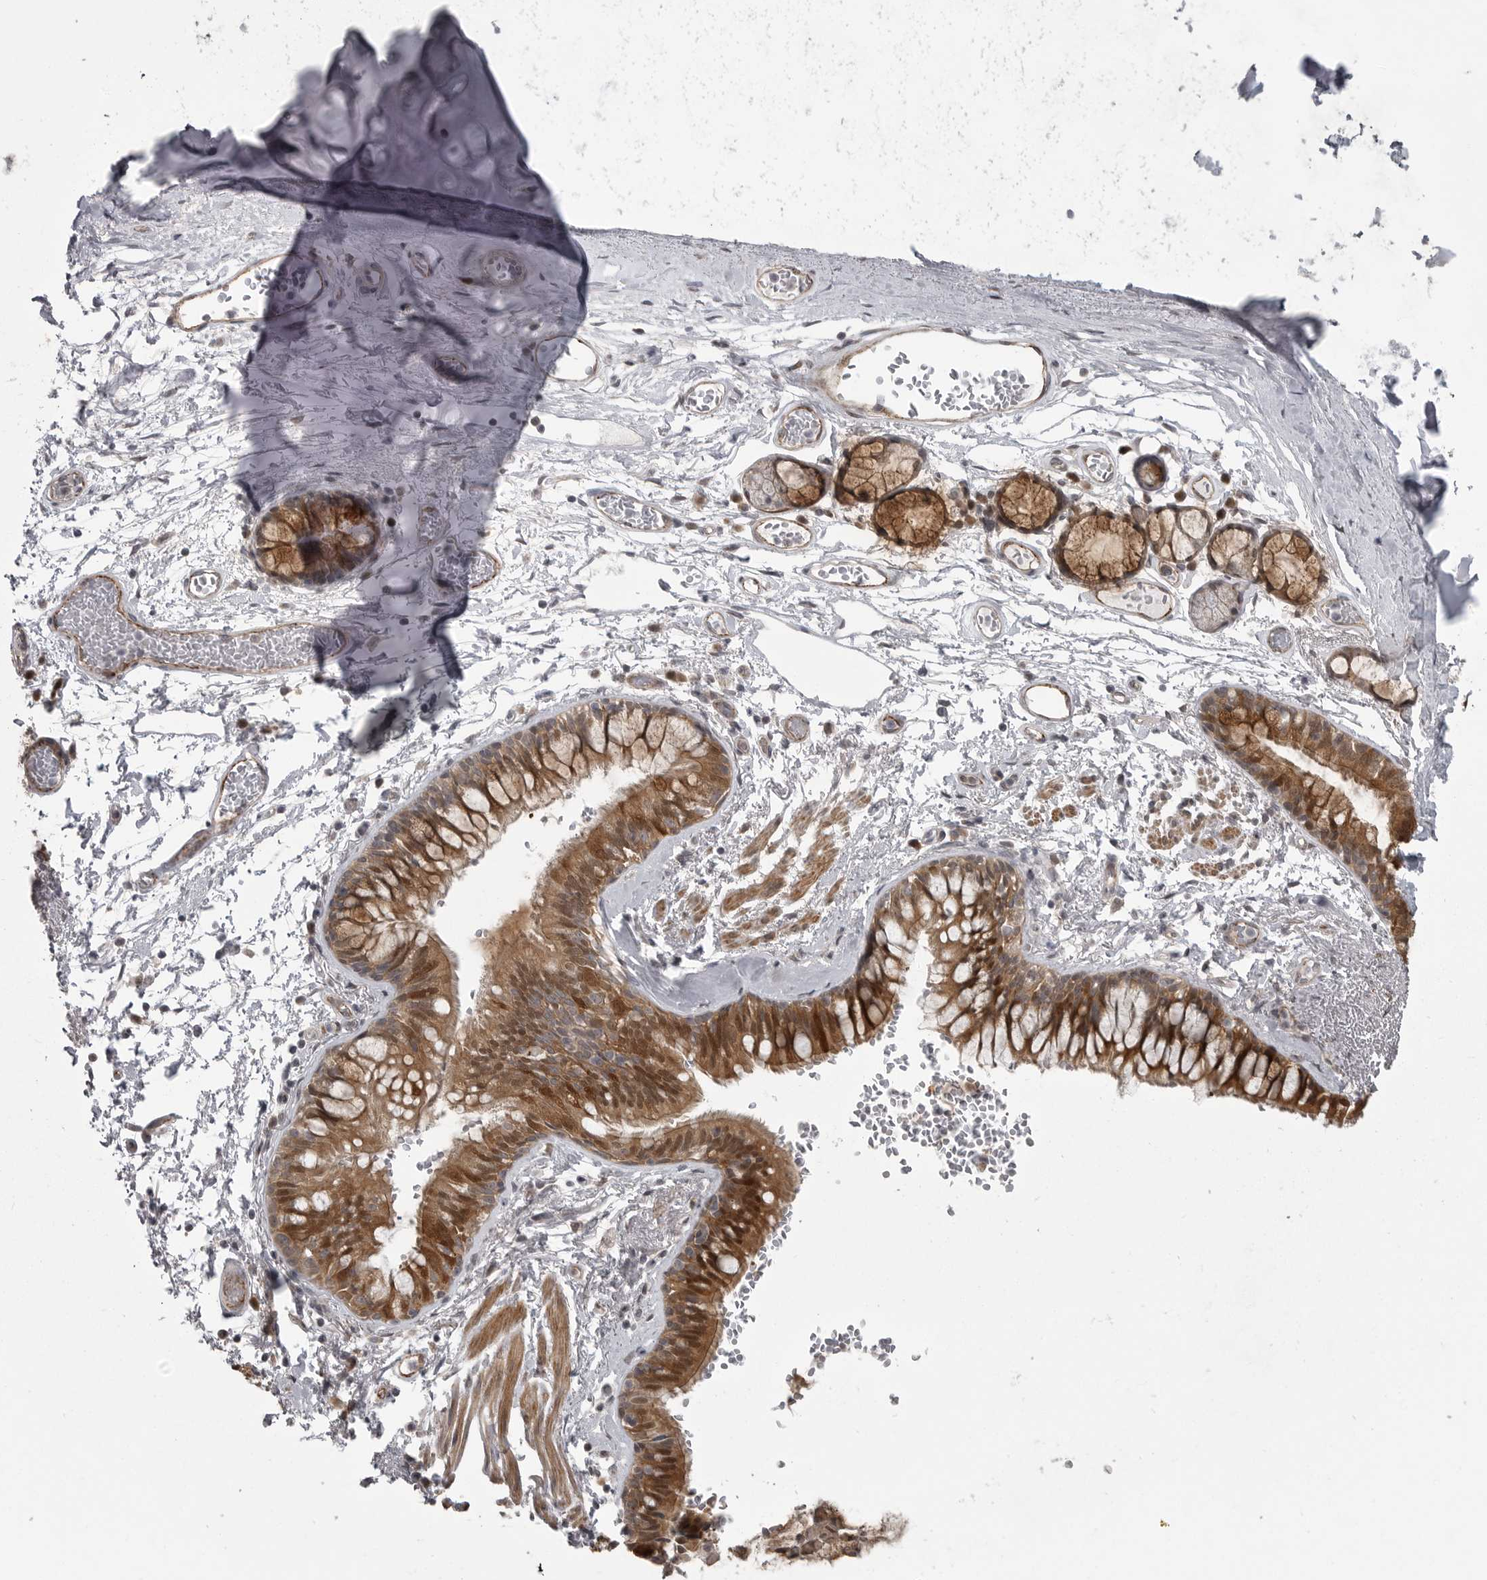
{"staining": {"intensity": "negative", "quantity": "none", "location": "none"}, "tissue": "adipose tissue", "cell_type": "Adipocytes", "image_type": "normal", "snomed": [{"axis": "morphology", "description": "Normal tissue, NOS"}, {"axis": "topography", "description": "Cartilage tissue"}, {"axis": "topography", "description": "Bronchus"}], "caption": "Immunohistochemistry (IHC) micrograph of unremarkable adipose tissue: human adipose tissue stained with DAB (3,3'-diaminobenzidine) exhibits no significant protein expression in adipocytes.", "gene": "PPP1R9A", "patient": {"sex": "female", "age": 73}}